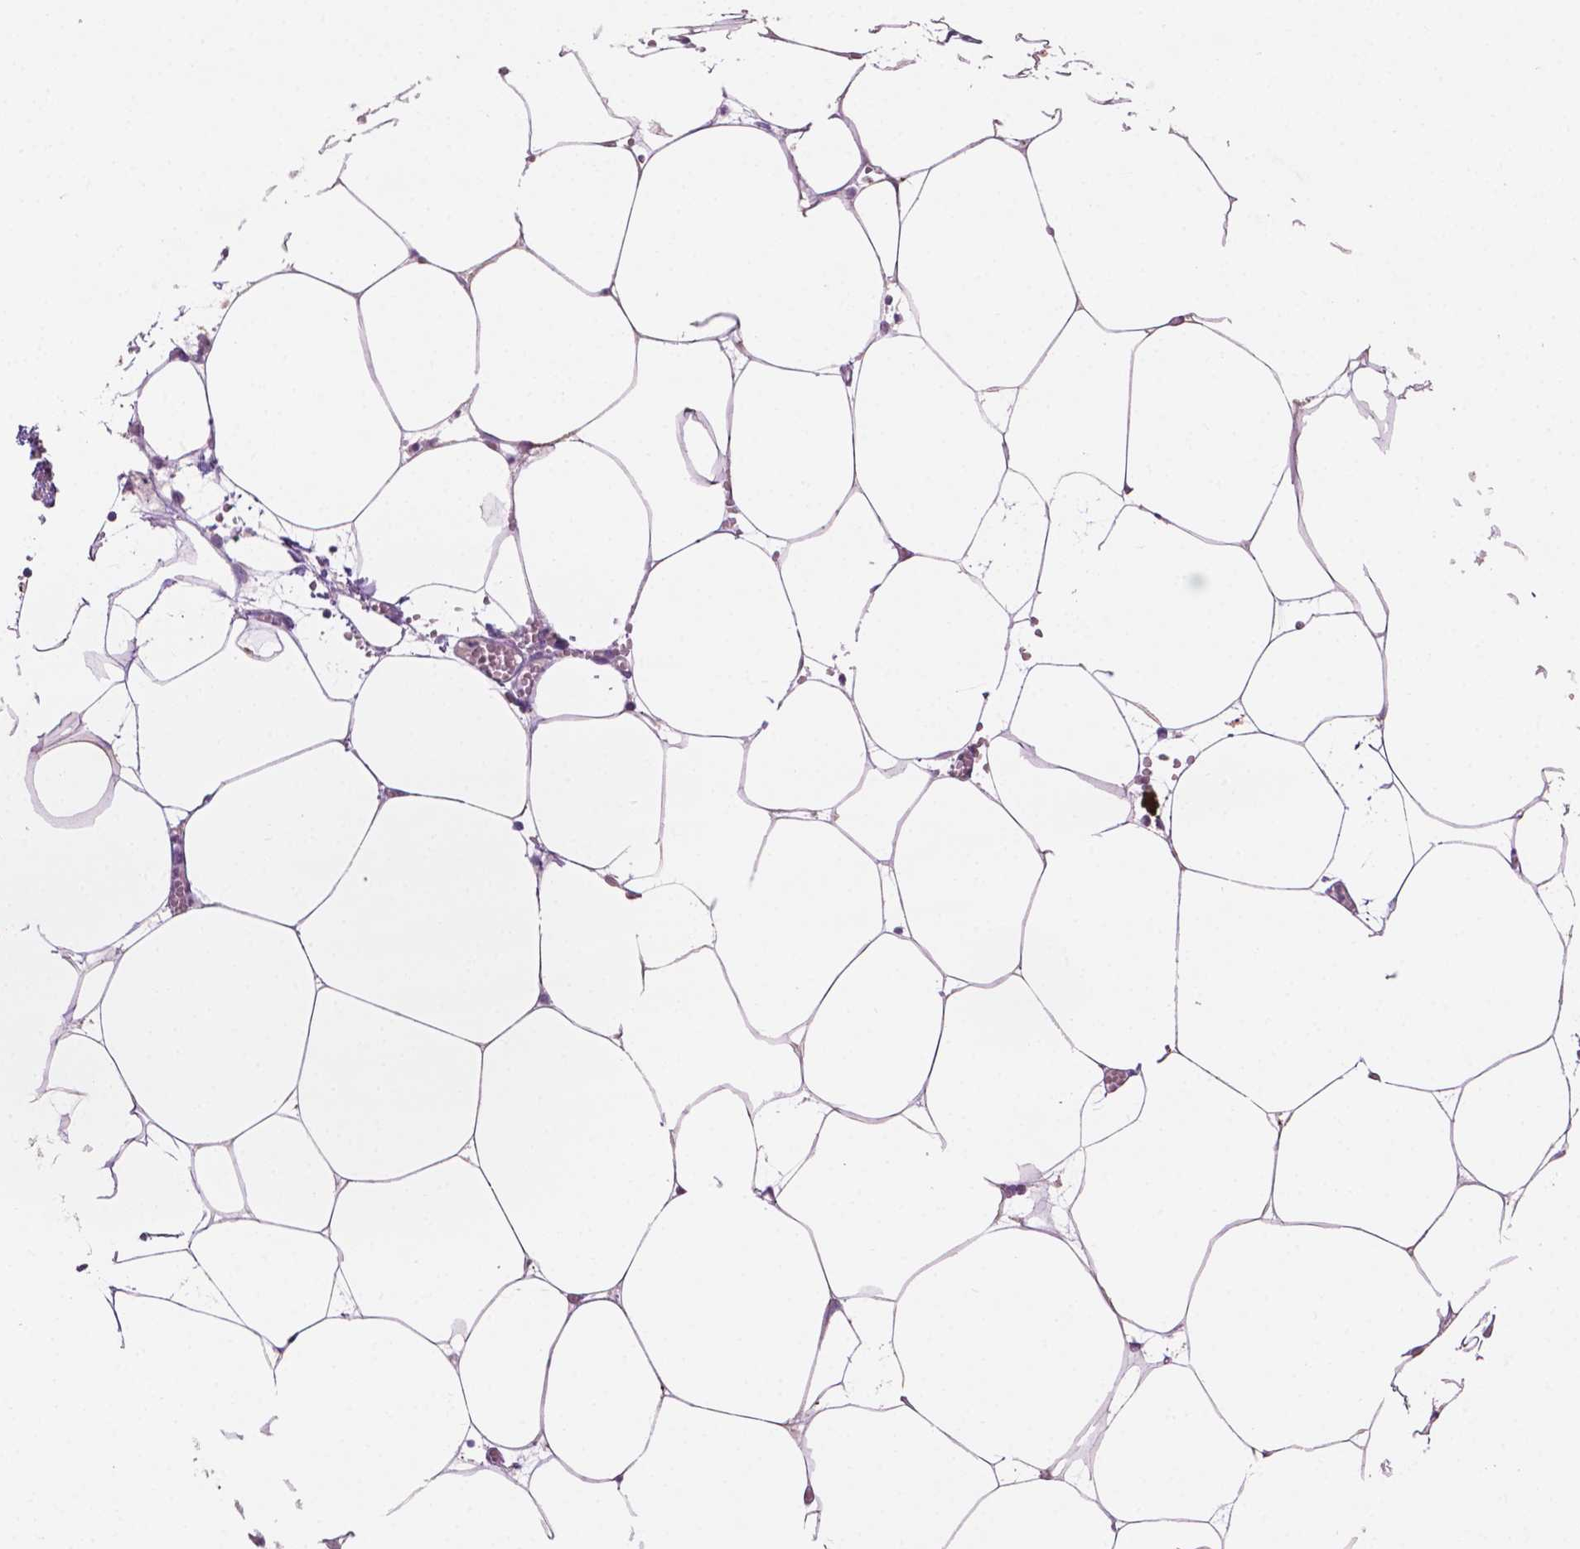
{"staining": {"intensity": "weak", "quantity": ">75%", "location": "nuclear"}, "tissue": "adipose tissue", "cell_type": "Adipocytes", "image_type": "normal", "snomed": [{"axis": "morphology", "description": "Normal tissue, NOS"}, {"axis": "topography", "description": "Adipose tissue"}, {"axis": "topography", "description": "Pancreas"}, {"axis": "topography", "description": "Peripheral nerve tissue"}], "caption": "The histopathology image shows staining of unremarkable adipose tissue, revealing weak nuclear protein positivity (brown color) within adipocytes. (DAB IHC with brightfield microscopy, high magnification).", "gene": "LRP1B", "patient": {"sex": "female", "age": 58}}